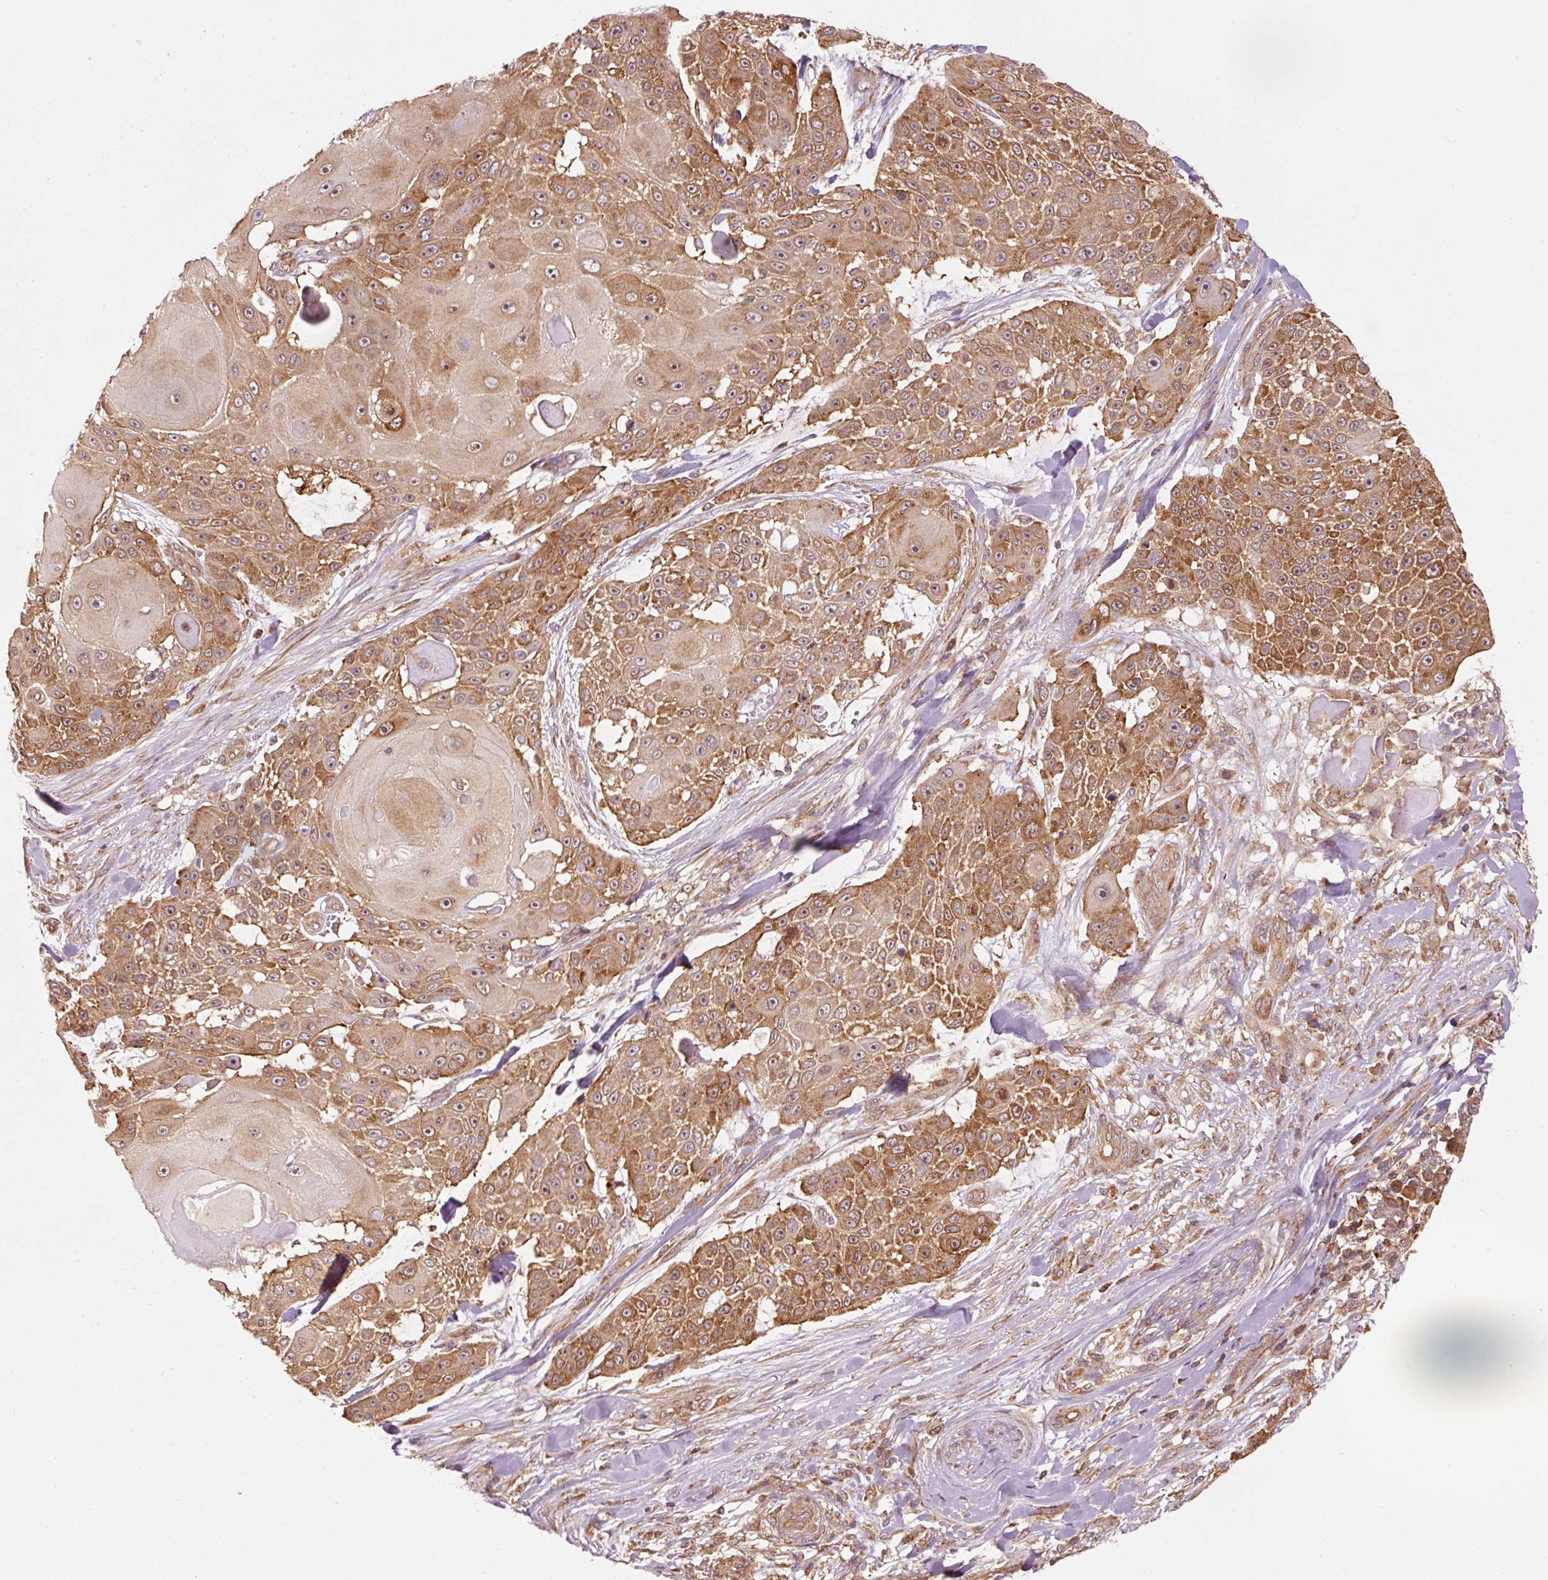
{"staining": {"intensity": "moderate", "quantity": ">75%", "location": "cytoplasmic/membranous"}, "tissue": "skin cancer", "cell_type": "Tumor cells", "image_type": "cancer", "snomed": [{"axis": "morphology", "description": "Squamous cell carcinoma, NOS"}, {"axis": "topography", "description": "Skin"}], "caption": "Squamous cell carcinoma (skin) stained with IHC reveals moderate cytoplasmic/membranous staining in about >75% of tumor cells.", "gene": "PDAP1", "patient": {"sex": "female", "age": 86}}